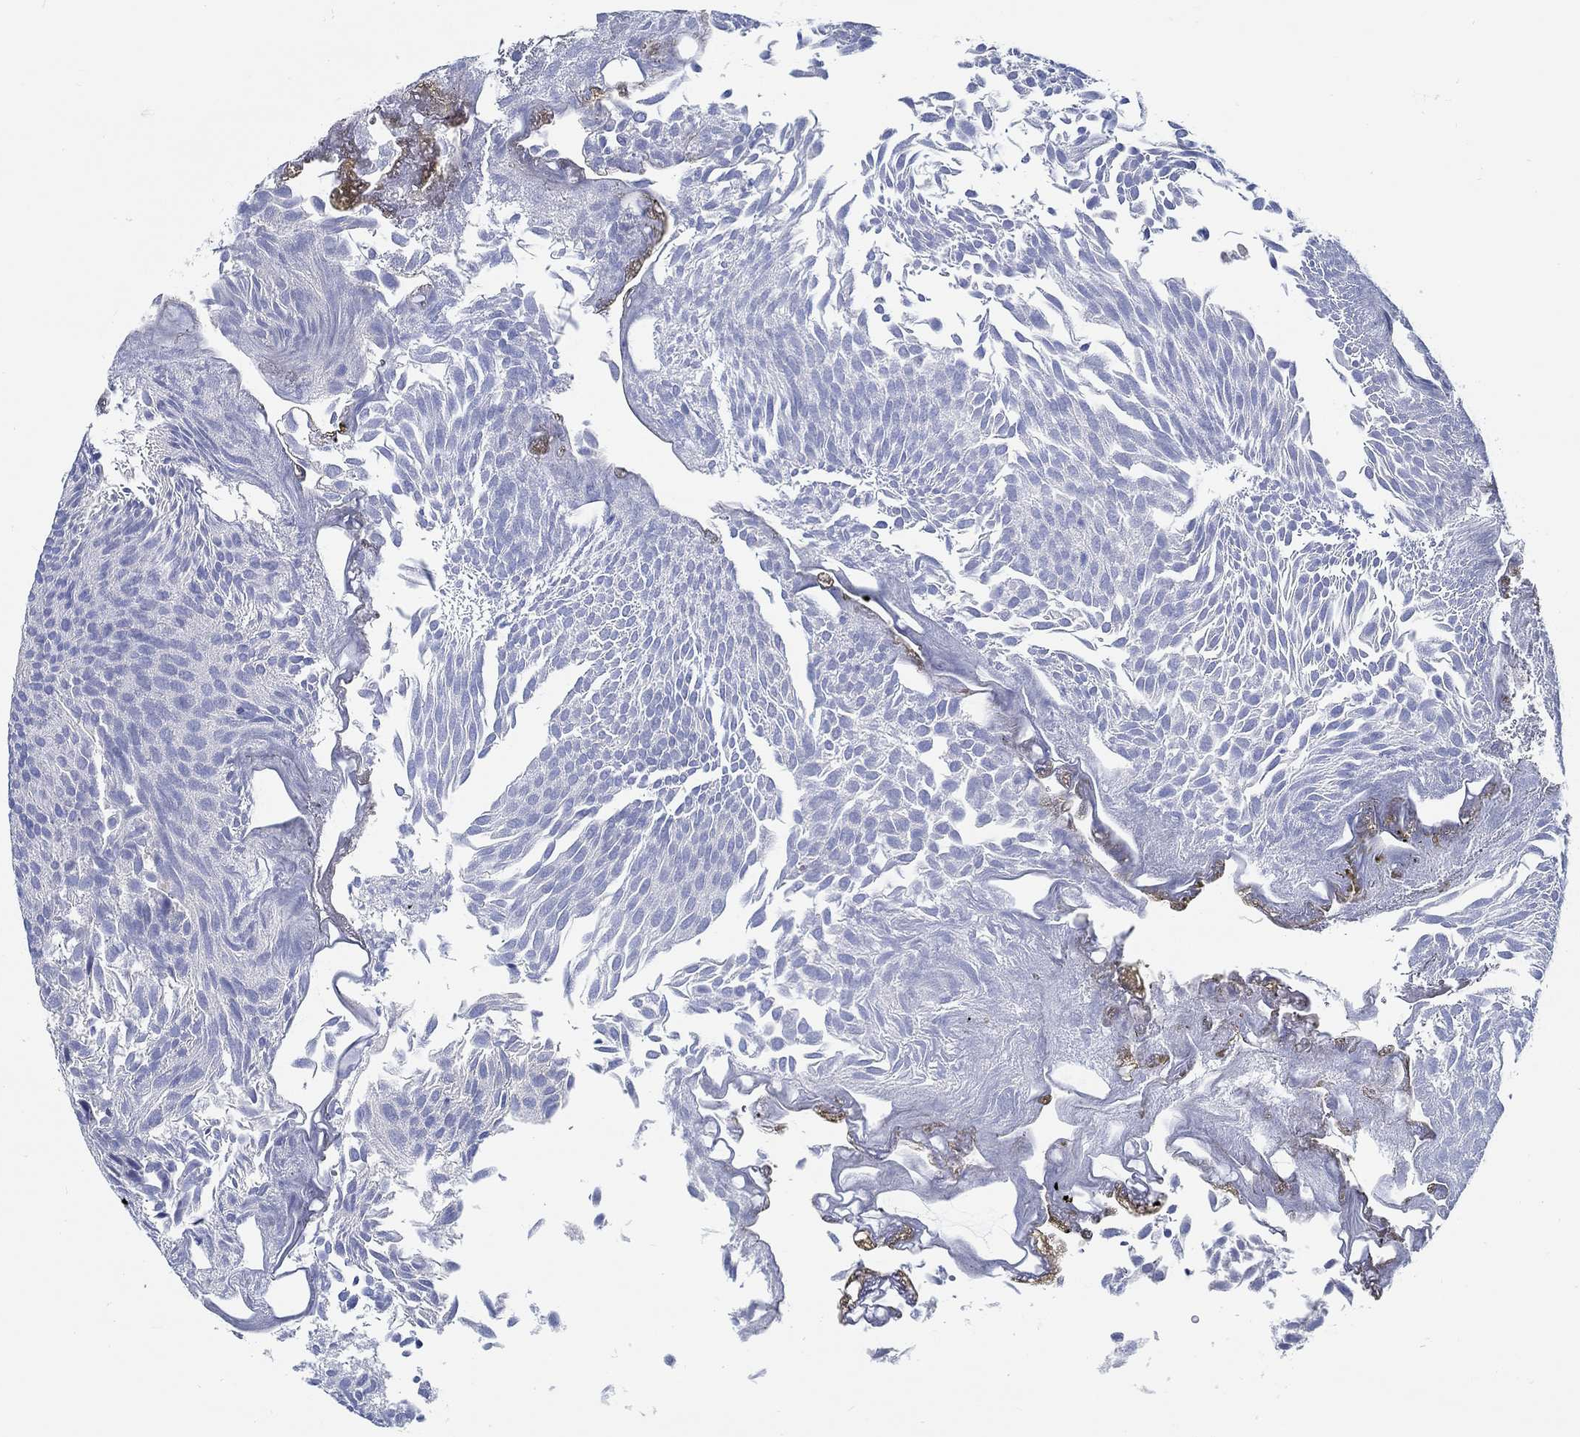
{"staining": {"intensity": "negative", "quantity": "none", "location": "none"}, "tissue": "urothelial cancer", "cell_type": "Tumor cells", "image_type": "cancer", "snomed": [{"axis": "morphology", "description": "Urothelial carcinoma, Low grade"}, {"axis": "topography", "description": "Urinary bladder"}], "caption": "Immunohistochemistry photomicrograph of low-grade urothelial carcinoma stained for a protein (brown), which reveals no positivity in tumor cells. (DAB (3,3'-diaminobenzidine) IHC with hematoxylin counter stain).", "gene": "FBXO2", "patient": {"sex": "male", "age": 52}}